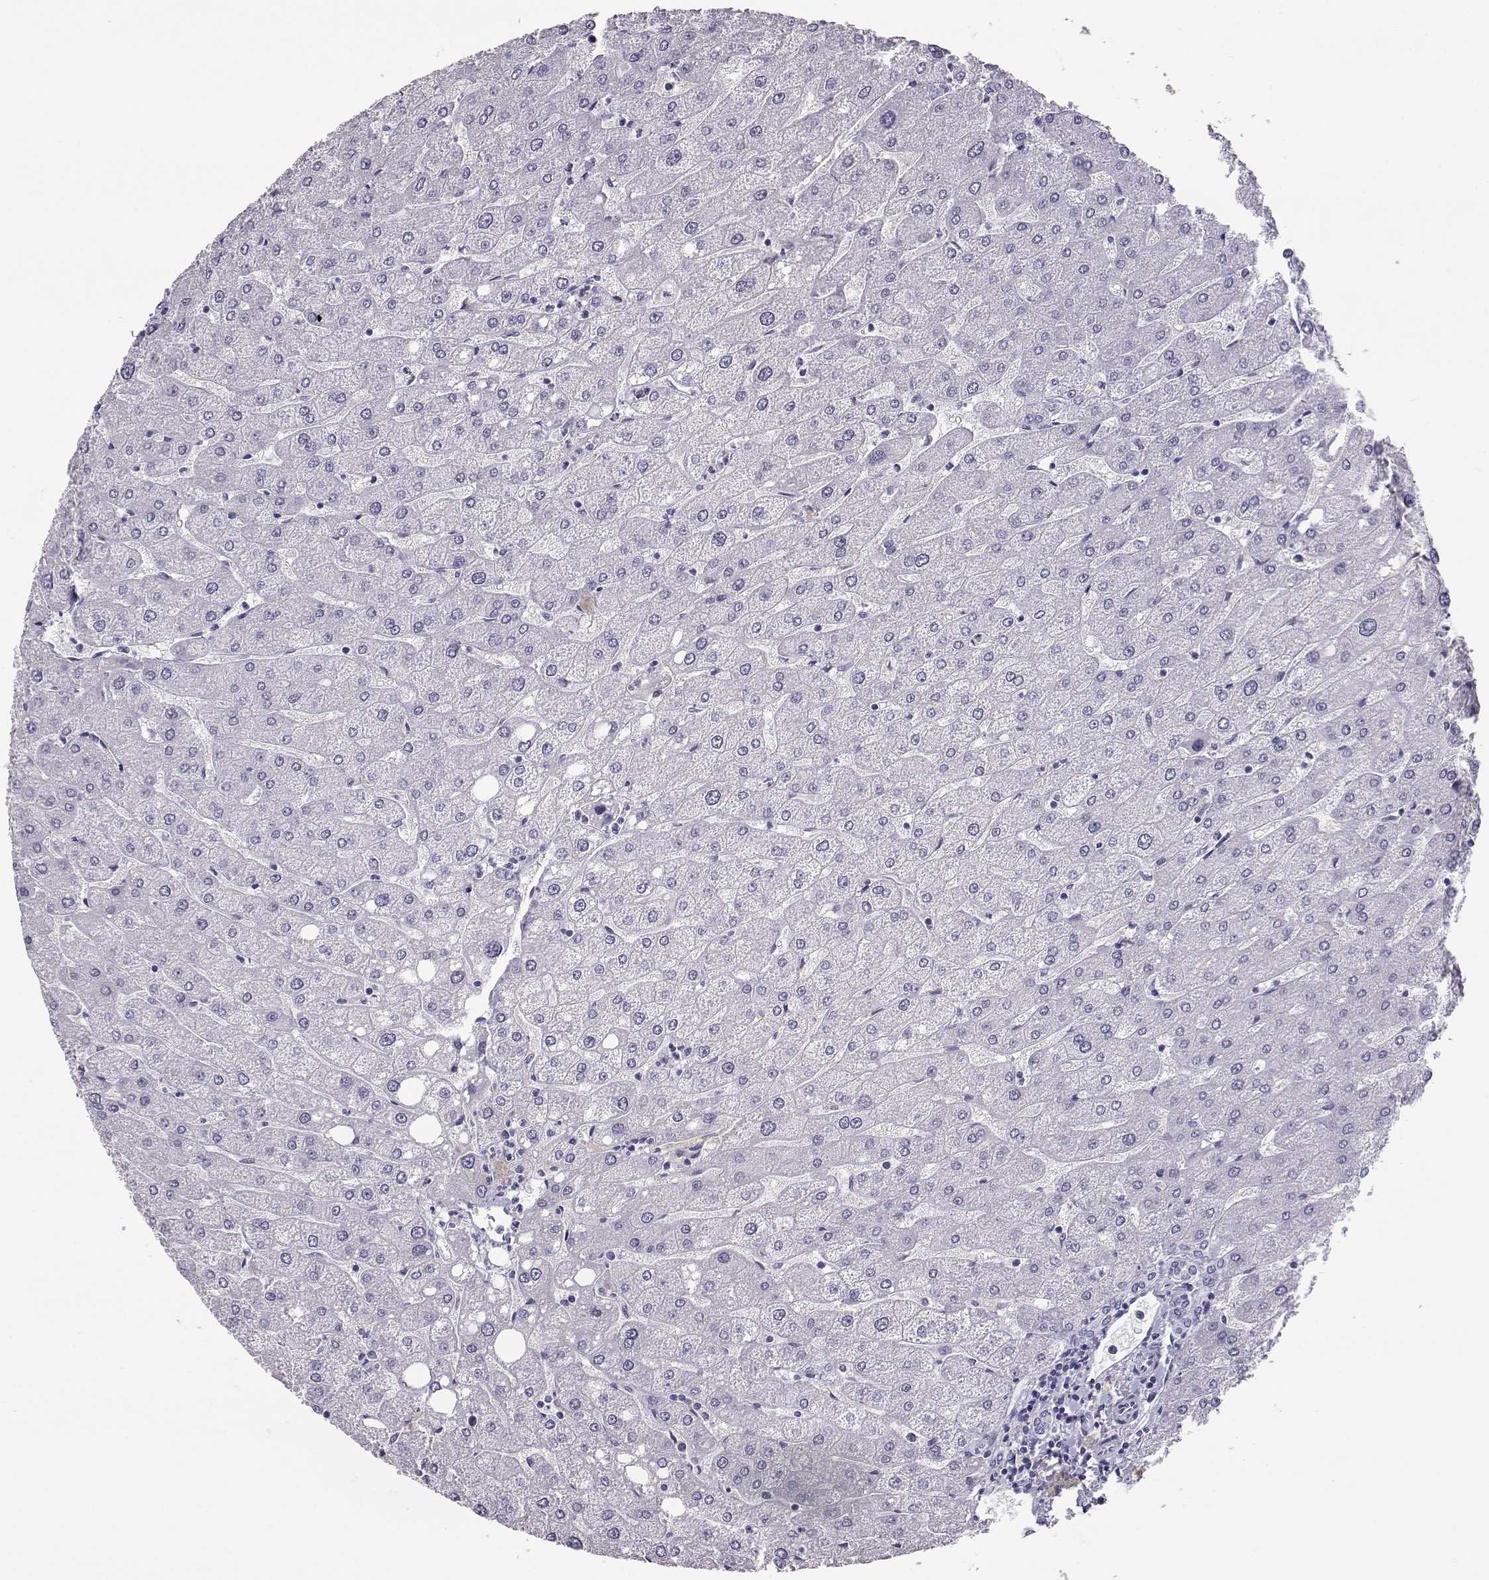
{"staining": {"intensity": "negative", "quantity": "none", "location": "none"}, "tissue": "liver", "cell_type": "Cholangiocytes", "image_type": "normal", "snomed": [{"axis": "morphology", "description": "Normal tissue, NOS"}, {"axis": "topography", "description": "Liver"}], "caption": "This photomicrograph is of normal liver stained with immunohistochemistry (IHC) to label a protein in brown with the nuclei are counter-stained blue. There is no staining in cholangiocytes.", "gene": "ITLN1", "patient": {"sex": "male", "age": 67}}